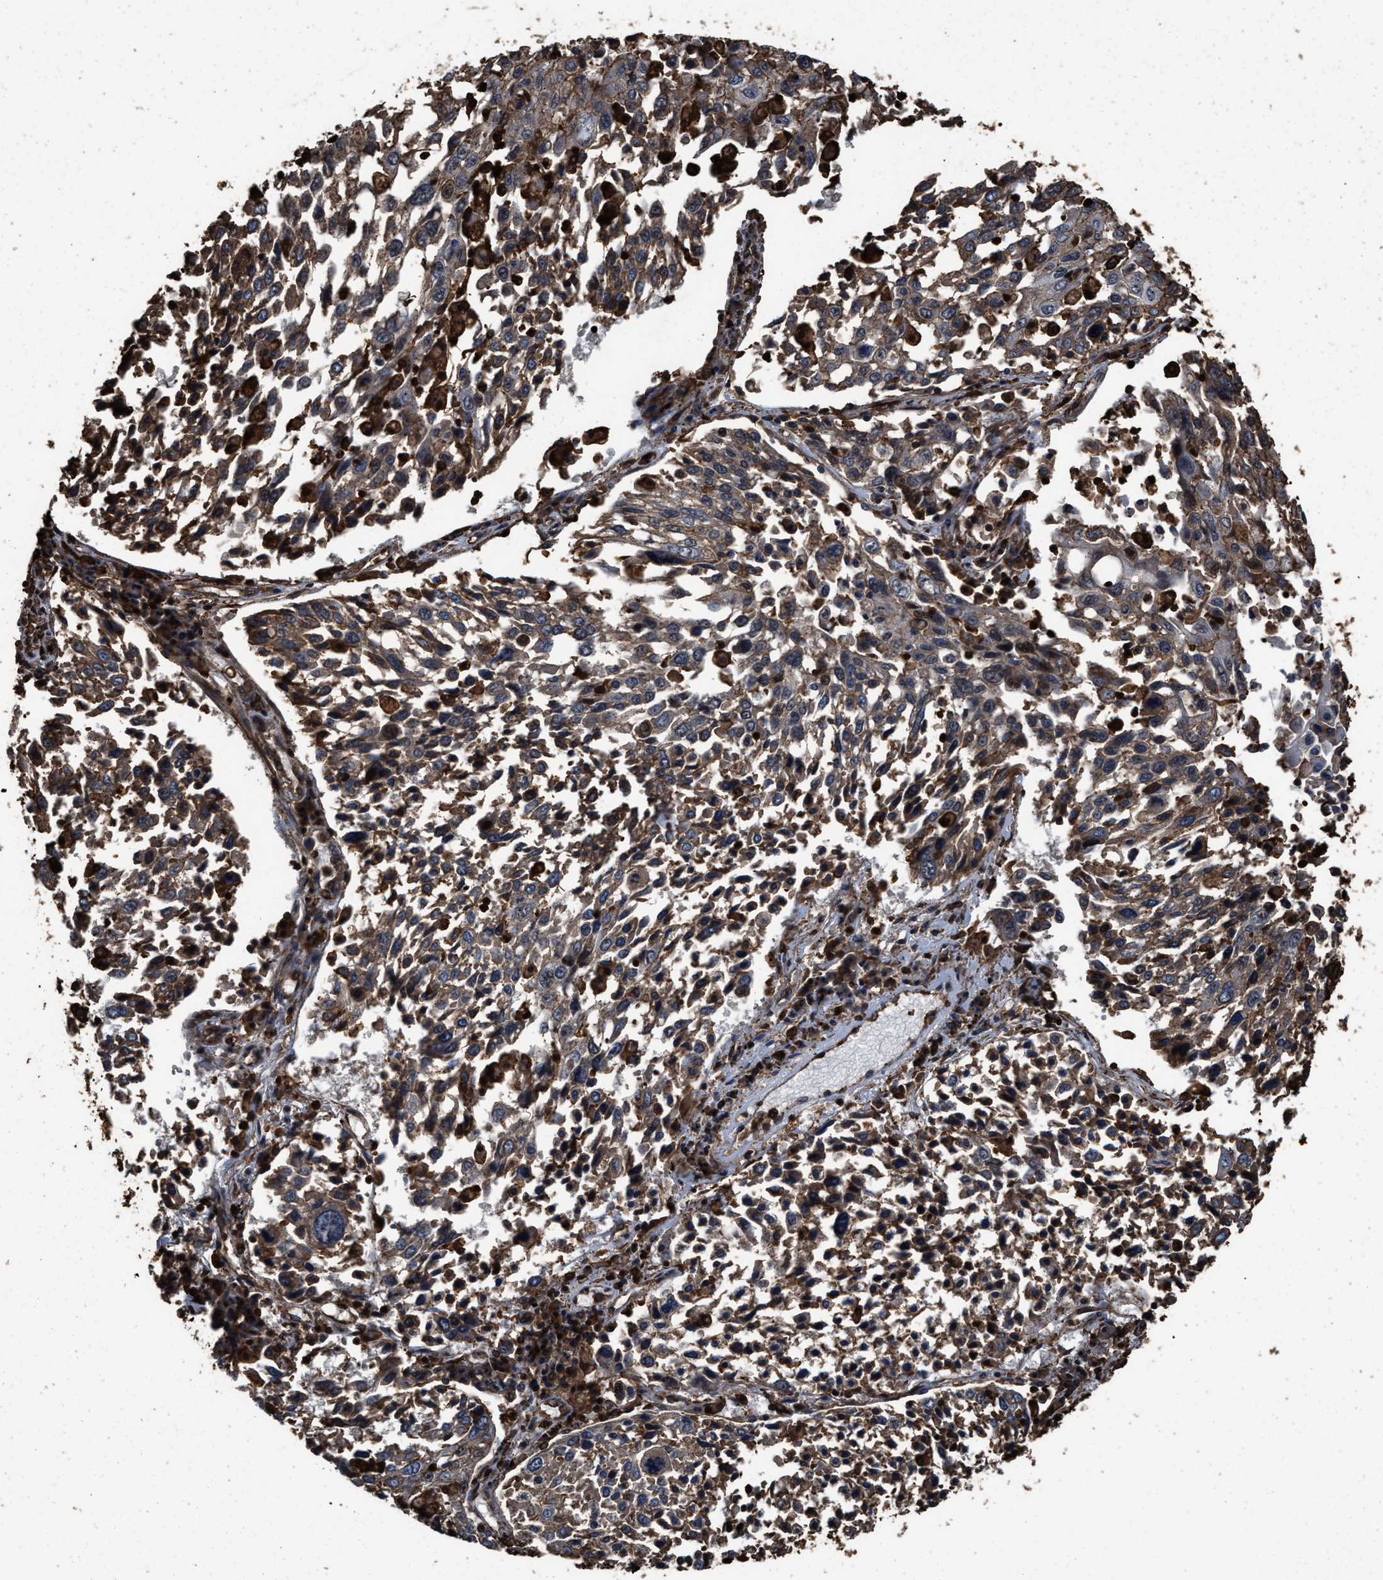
{"staining": {"intensity": "moderate", "quantity": "25%-75%", "location": "cytoplasmic/membranous"}, "tissue": "lung cancer", "cell_type": "Tumor cells", "image_type": "cancer", "snomed": [{"axis": "morphology", "description": "Squamous cell carcinoma, NOS"}, {"axis": "topography", "description": "Lung"}], "caption": "Protein expression analysis of human lung cancer reveals moderate cytoplasmic/membranous positivity in about 25%-75% of tumor cells.", "gene": "KBTBD2", "patient": {"sex": "male", "age": 65}}